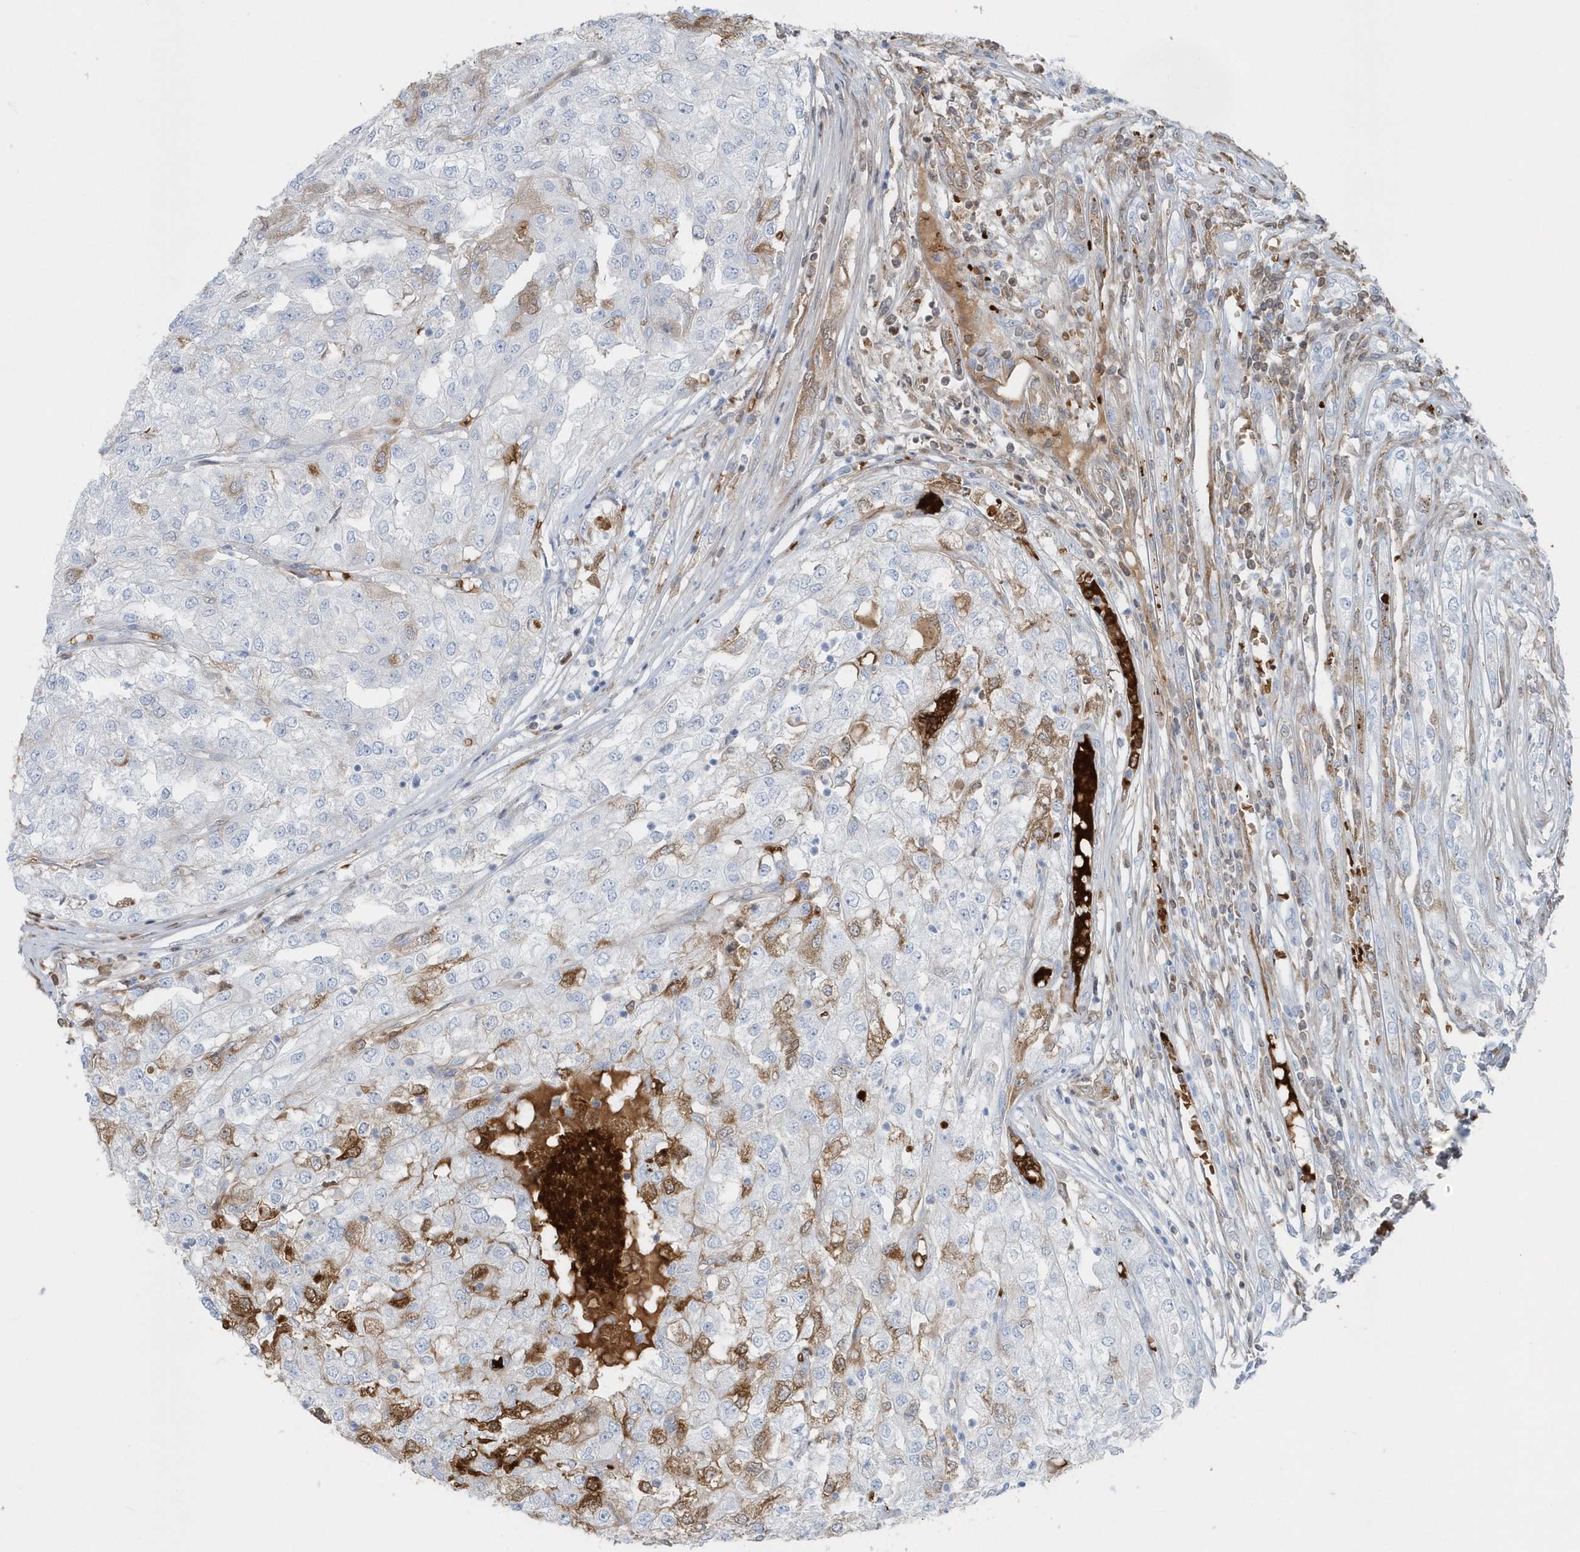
{"staining": {"intensity": "moderate", "quantity": "<25%", "location": "cytoplasmic/membranous"}, "tissue": "renal cancer", "cell_type": "Tumor cells", "image_type": "cancer", "snomed": [{"axis": "morphology", "description": "Adenocarcinoma, NOS"}, {"axis": "topography", "description": "Kidney"}], "caption": "High-magnification brightfield microscopy of renal cancer (adenocarcinoma) stained with DAB (3,3'-diaminobenzidine) (brown) and counterstained with hematoxylin (blue). tumor cells exhibit moderate cytoplasmic/membranous staining is present in about<25% of cells. (Brightfield microscopy of DAB IHC at high magnification).", "gene": "HBA2", "patient": {"sex": "female", "age": 54}}